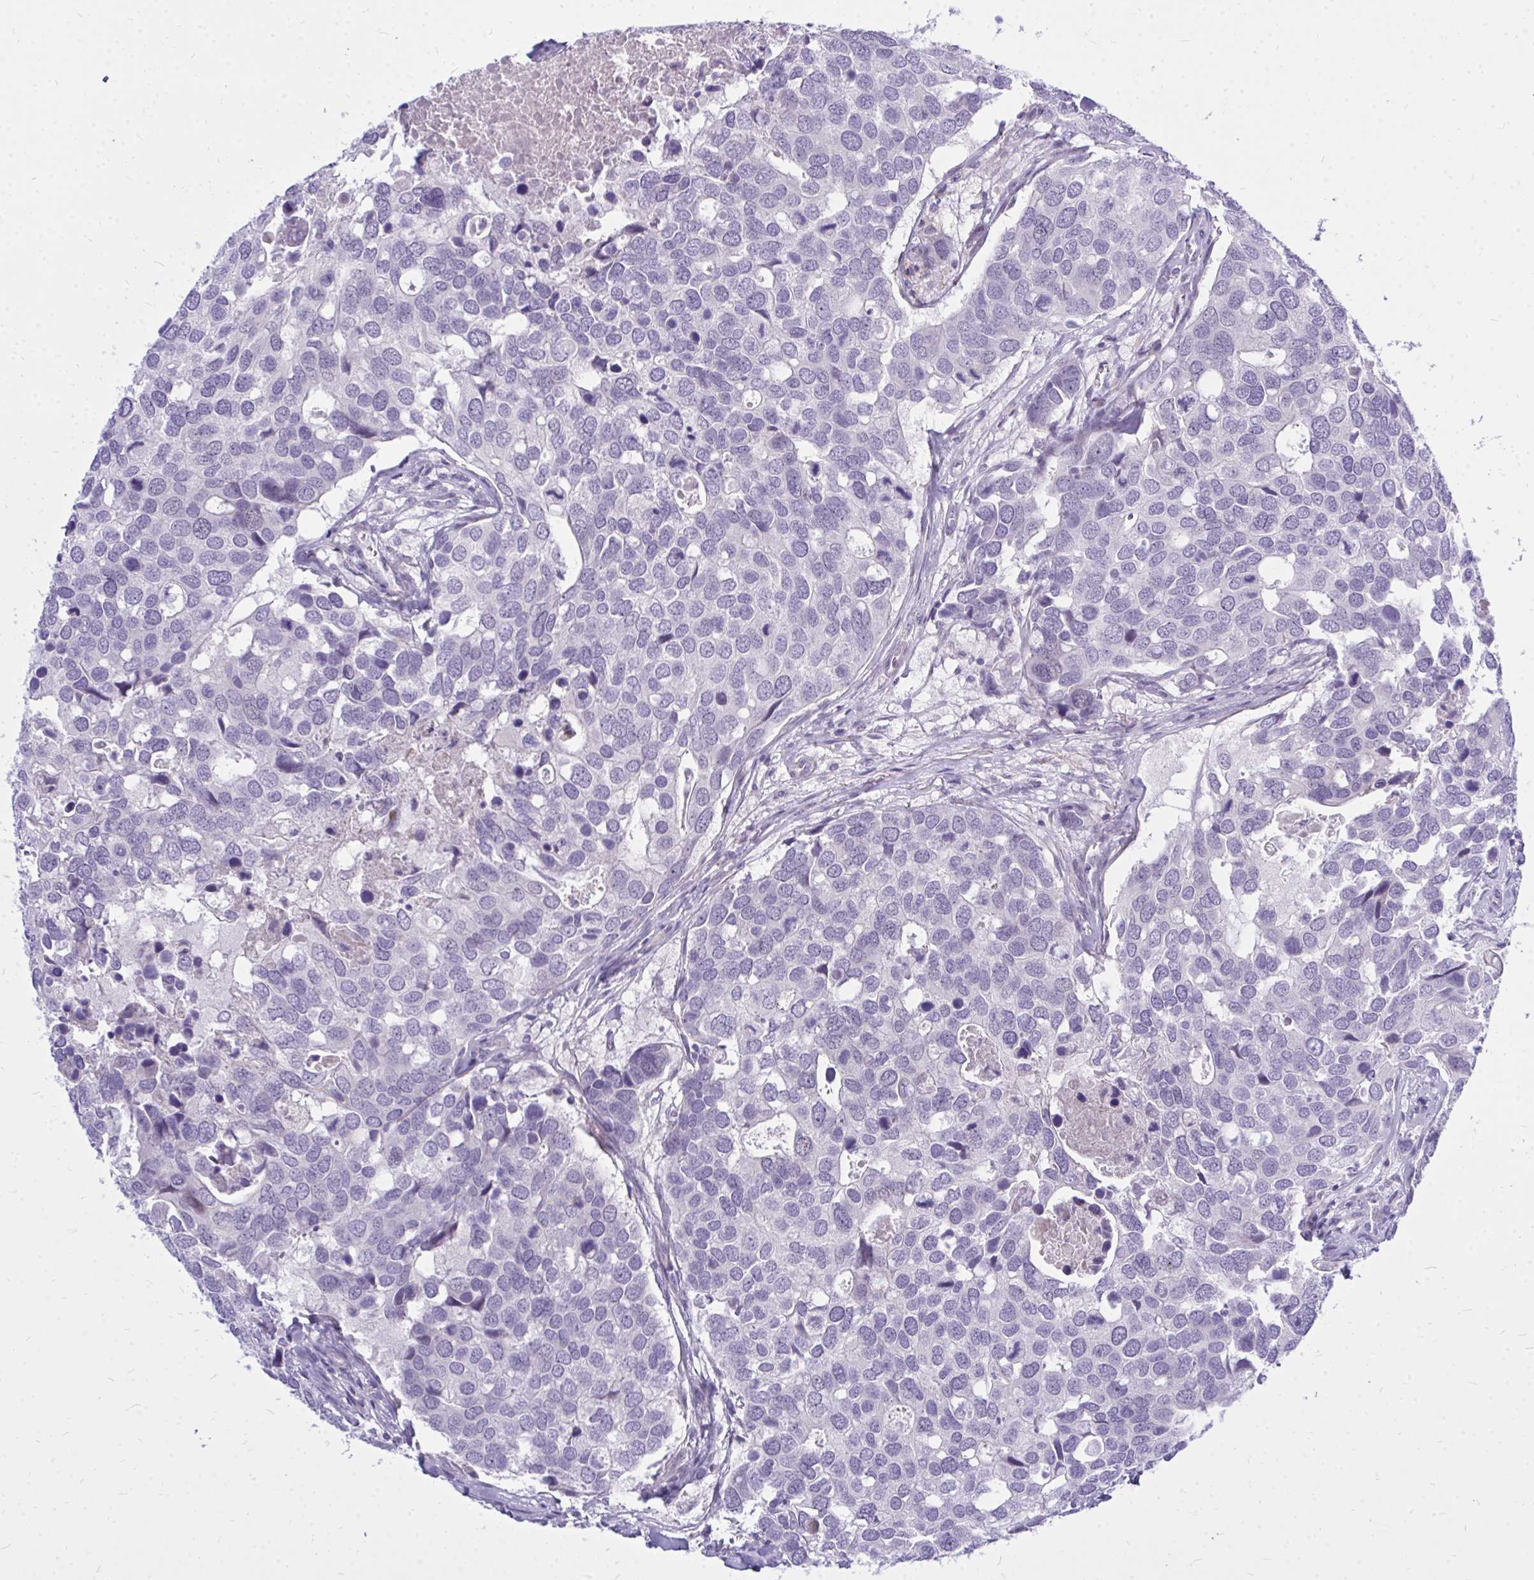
{"staining": {"intensity": "negative", "quantity": "none", "location": "none"}, "tissue": "breast cancer", "cell_type": "Tumor cells", "image_type": "cancer", "snomed": [{"axis": "morphology", "description": "Duct carcinoma"}, {"axis": "topography", "description": "Breast"}], "caption": "High power microscopy photomicrograph of an immunohistochemistry (IHC) histopathology image of breast cancer, revealing no significant positivity in tumor cells.", "gene": "ZSCAN25", "patient": {"sex": "female", "age": 83}}